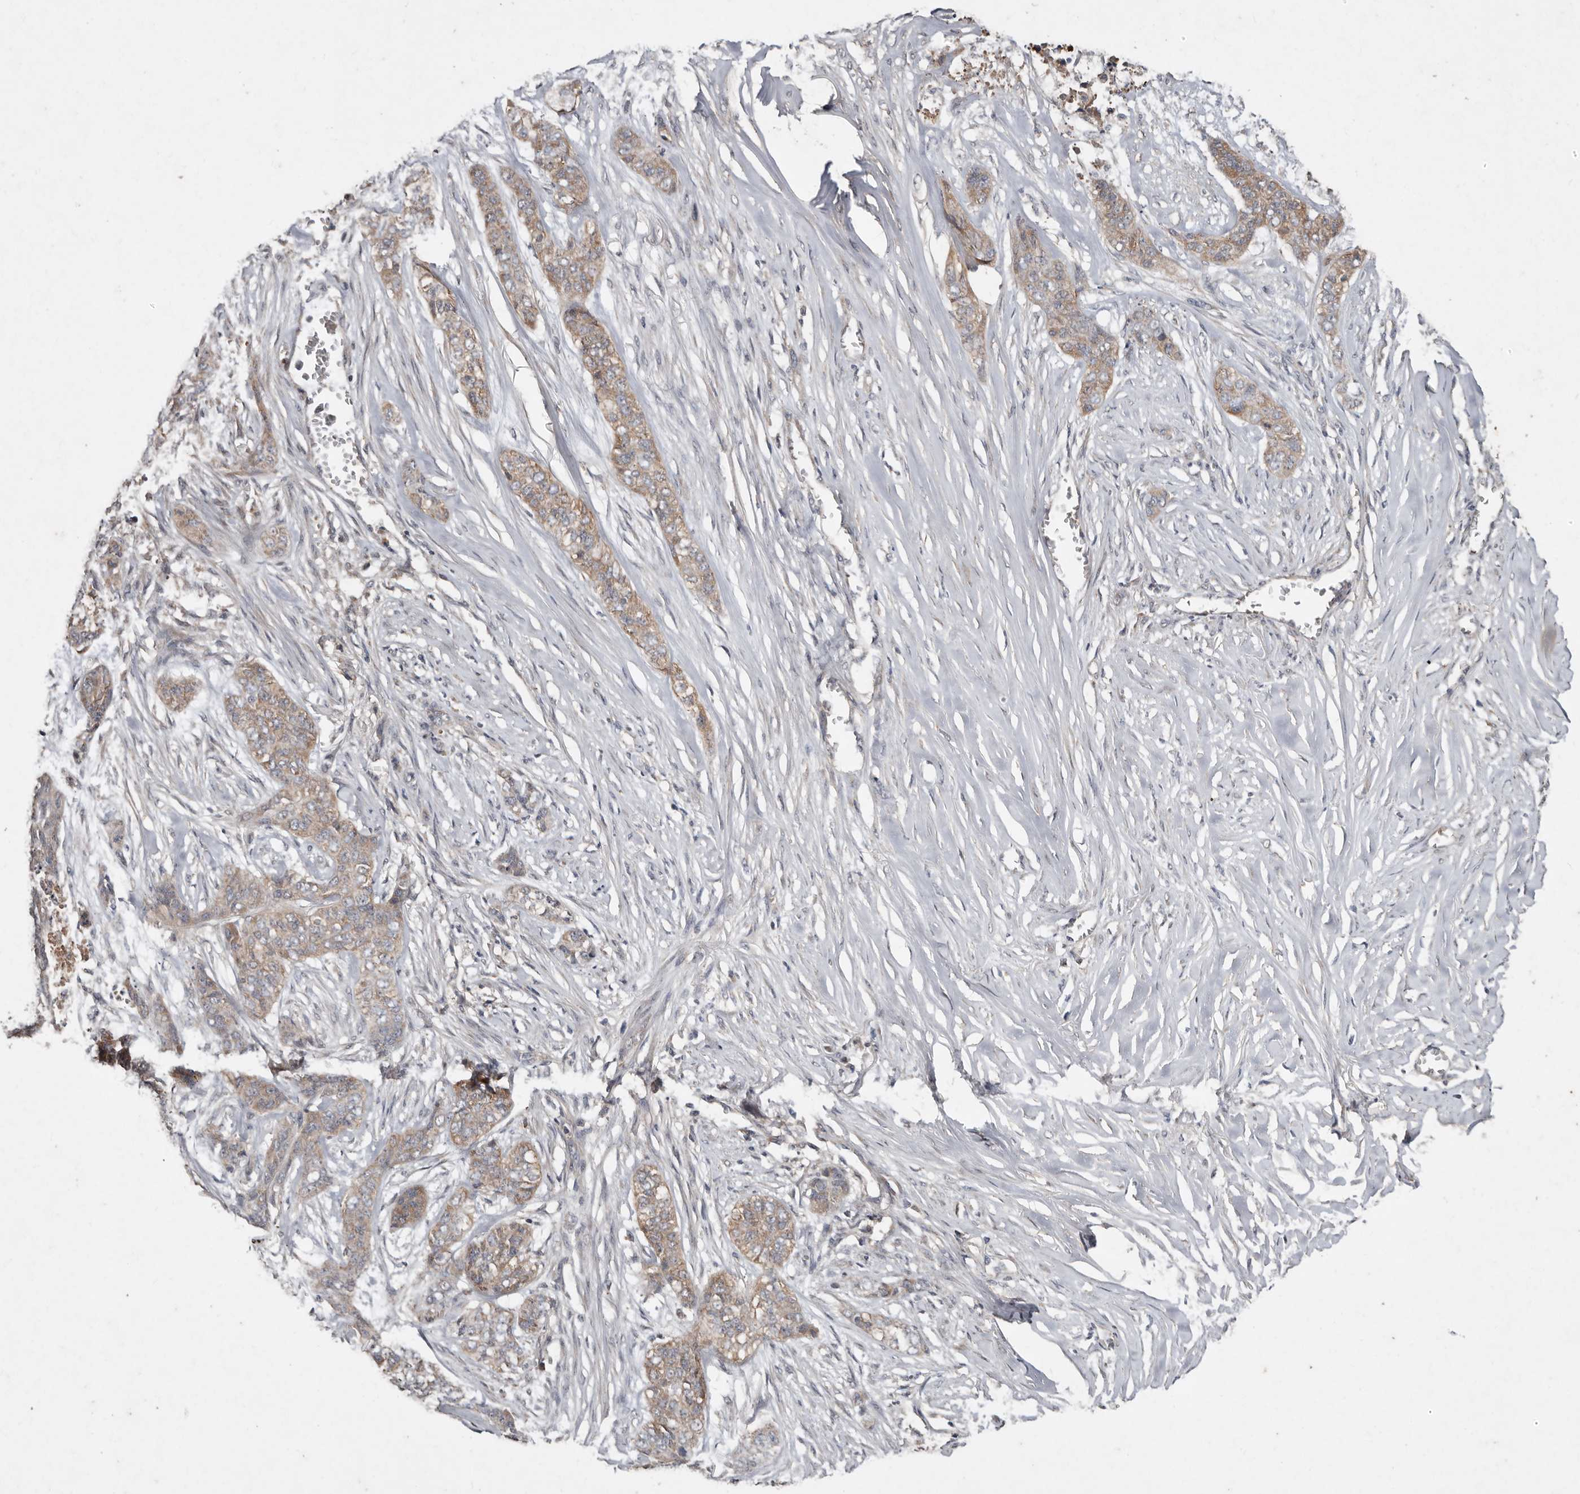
{"staining": {"intensity": "weak", "quantity": ">75%", "location": "cytoplasmic/membranous"}, "tissue": "skin cancer", "cell_type": "Tumor cells", "image_type": "cancer", "snomed": [{"axis": "morphology", "description": "Basal cell carcinoma"}, {"axis": "topography", "description": "Skin"}], "caption": "This image reveals skin basal cell carcinoma stained with immunohistochemistry to label a protein in brown. The cytoplasmic/membranous of tumor cells show weak positivity for the protein. Nuclei are counter-stained blue.", "gene": "EDEM1", "patient": {"sex": "female", "age": 64}}